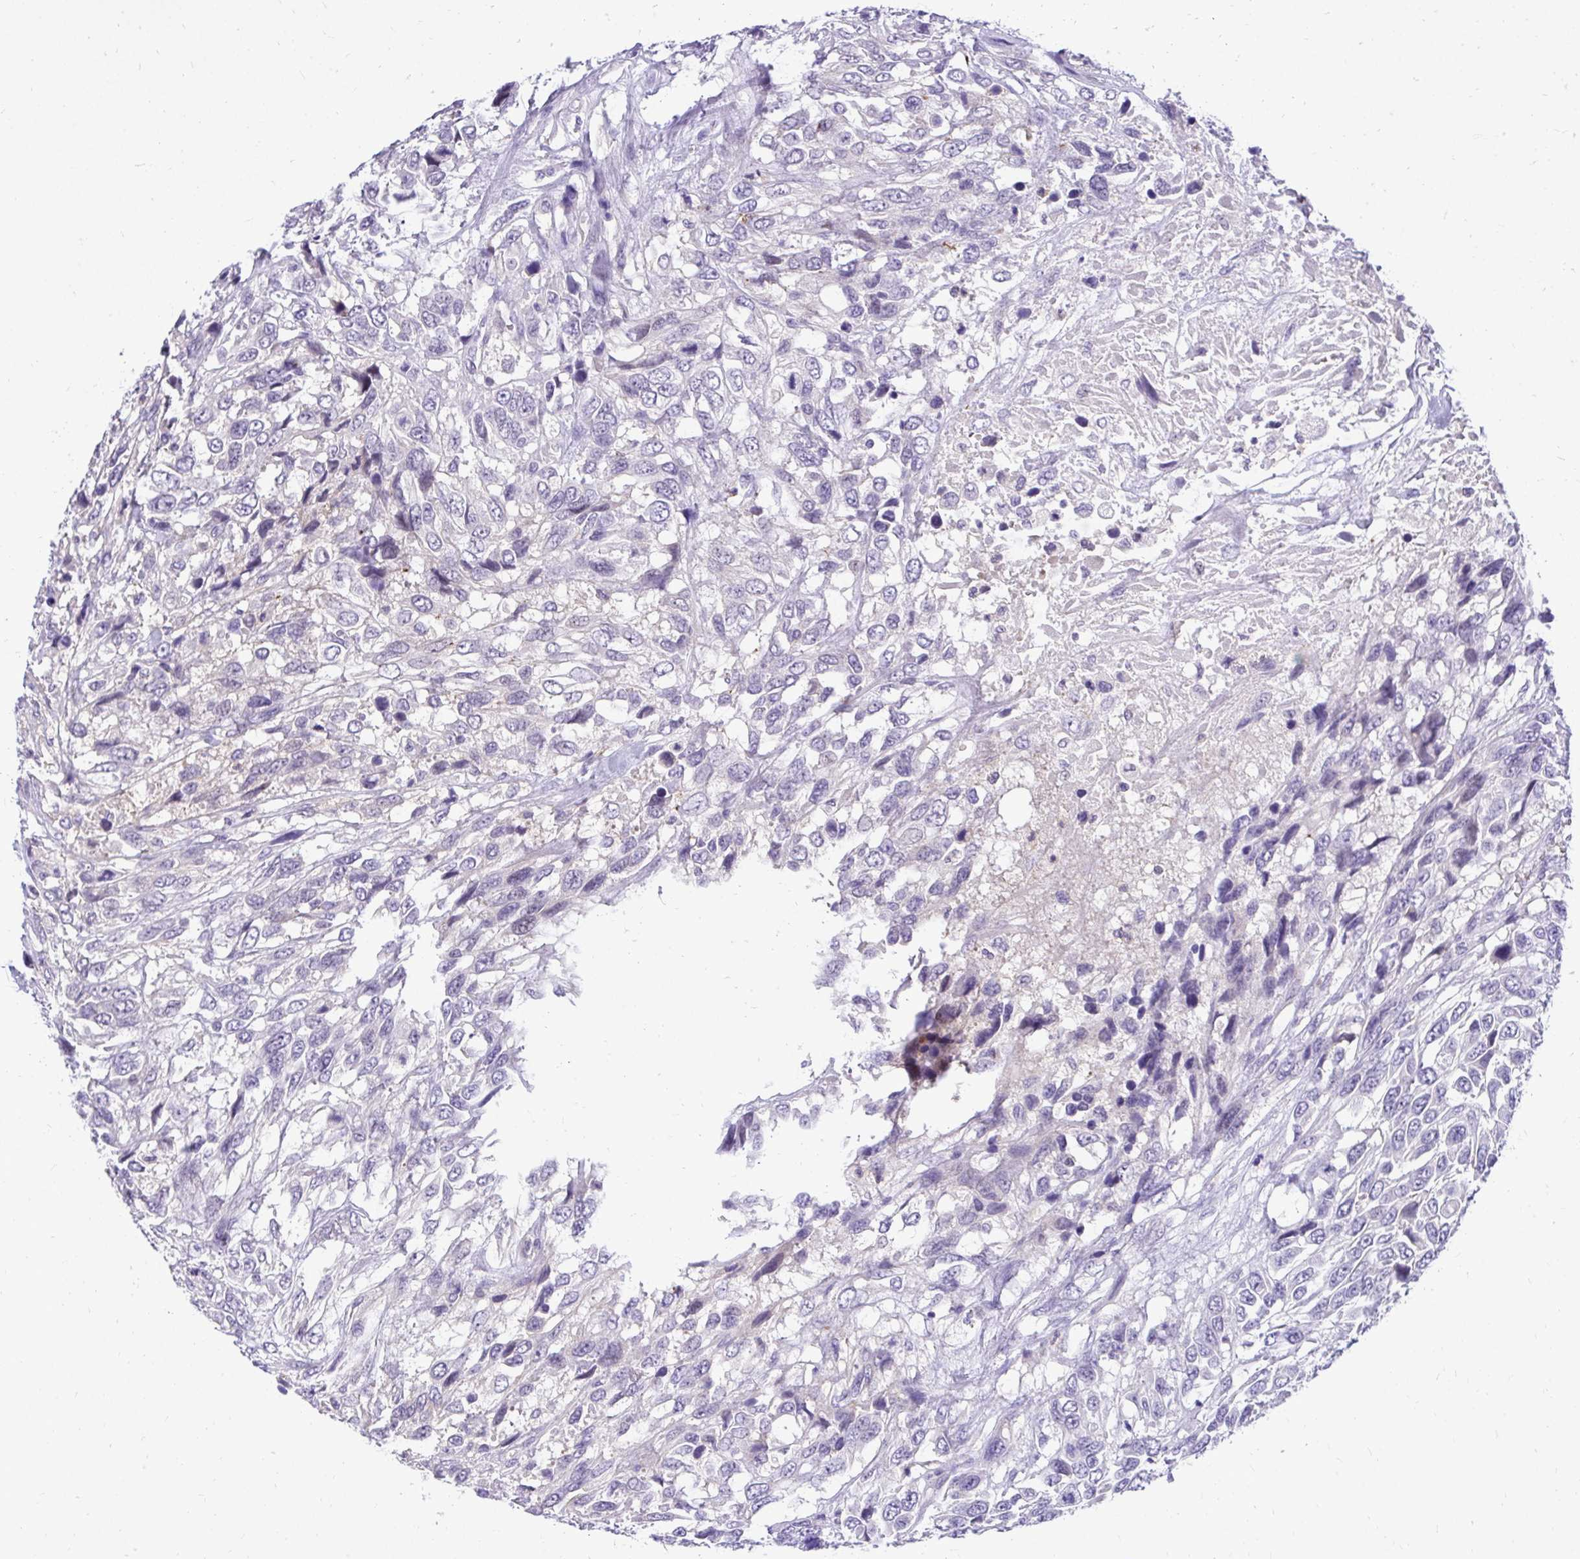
{"staining": {"intensity": "negative", "quantity": "none", "location": "none"}, "tissue": "urothelial cancer", "cell_type": "Tumor cells", "image_type": "cancer", "snomed": [{"axis": "morphology", "description": "Urothelial carcinoma, High grade"}, {"axis": "topography", "description": "Urinary bladder"}], "caption": "IHC of human urothelial cancer reveals no expression in tumor cells. (DAB (3,3'-diaminobenzidine) immunohistochemistry (IHC), high magnification).", "gene": "ZSWIM9", "patient": {"sex": "female", "age": 70}}